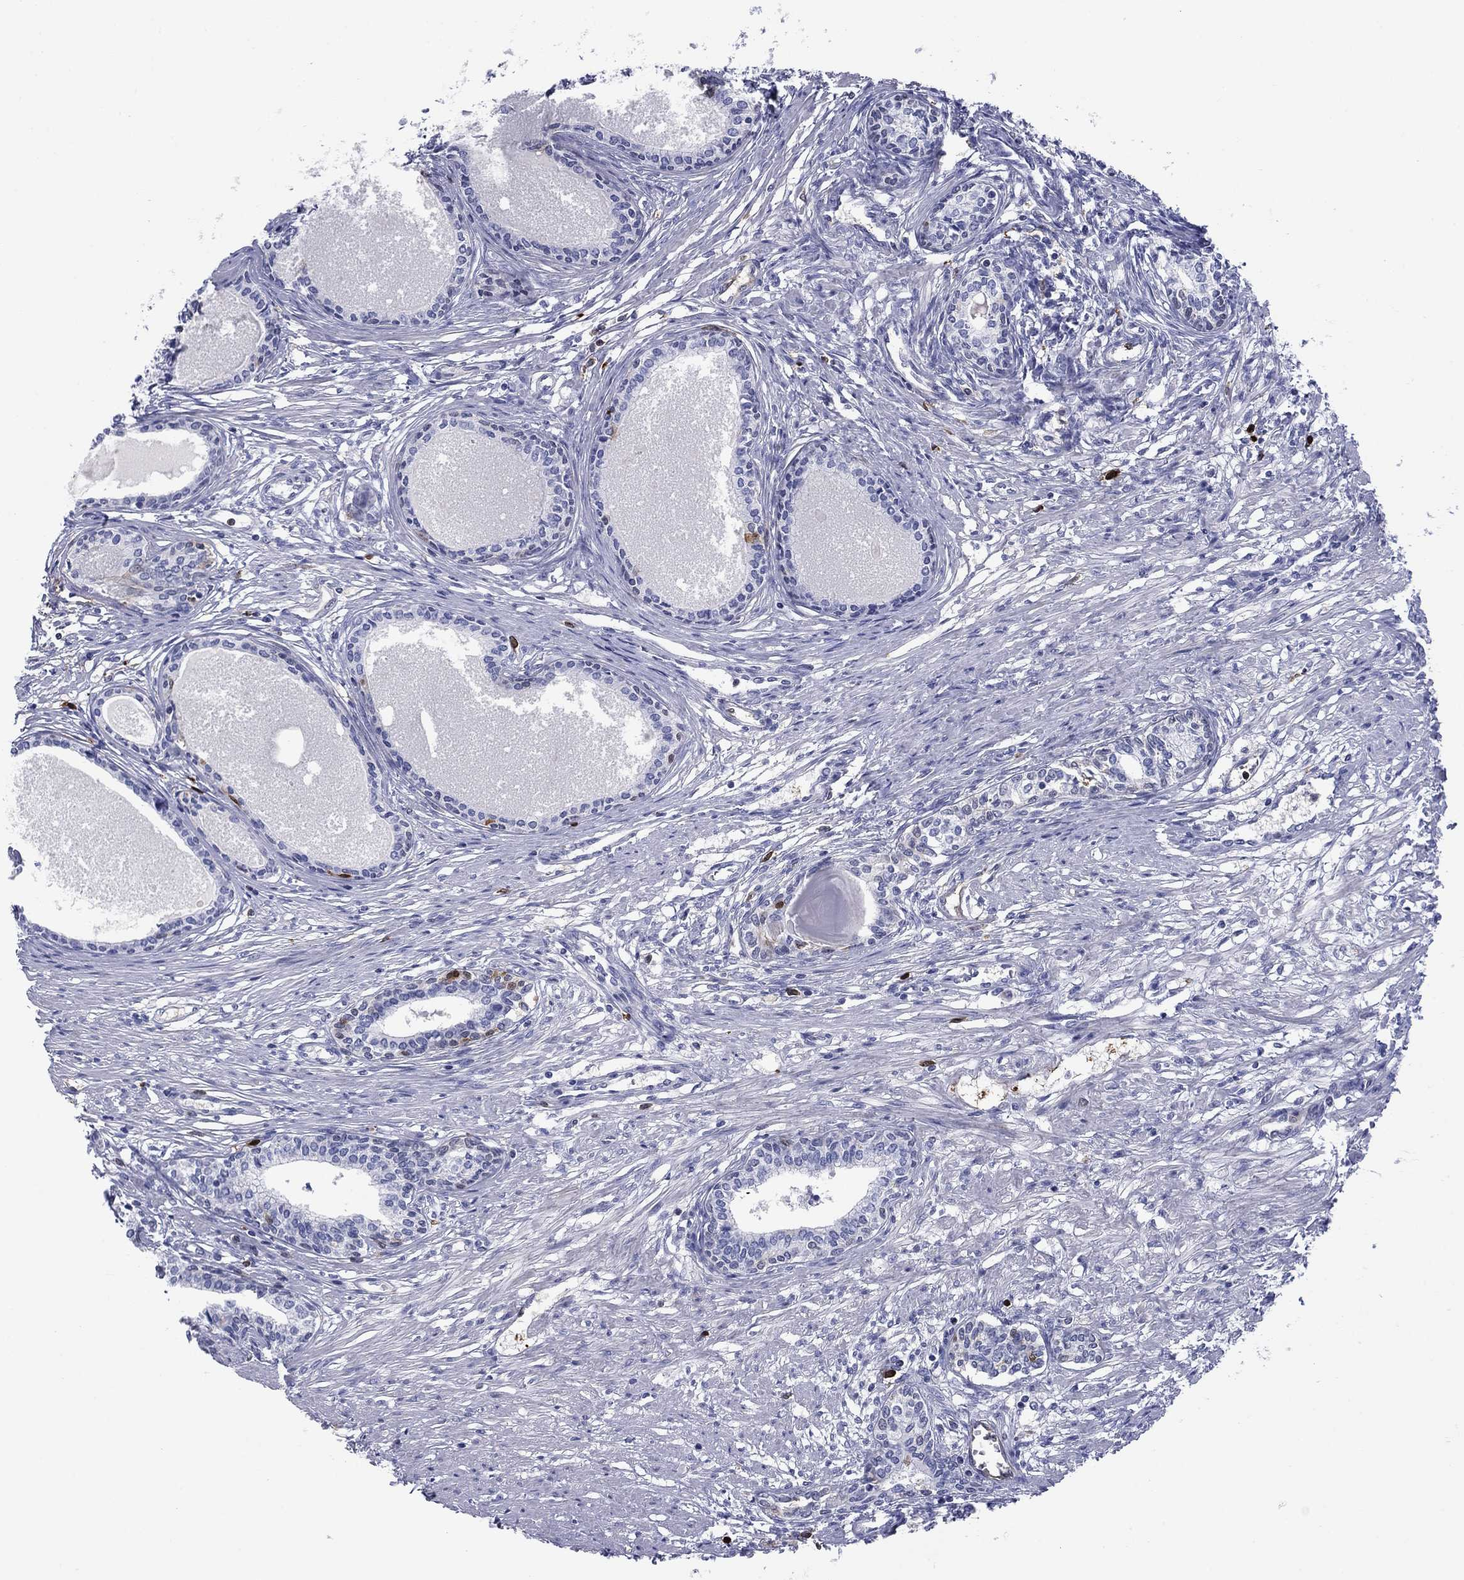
{"staining": {"intensity": "negative", "quantity": "none", "location": "none"}, "tissue": "prostate", "cell_type": "Glandular cells", "image_type": "normal", "snomed": [{"axis": "morphology", "description": "Normal tissue, NOS"}, {"axis": "topography", "description": "Prostate"}], "caption": "Photomicrograph shows no protein staining in glandular cells of unremarkable prostate. The staining is performed using DAB (3,3'-diaminobenzidine) brown chromogen with nuclei counter-stained in using hematoxylin.", "gene": "STMN1", "patient": {"sex": "male", "age": 60}}